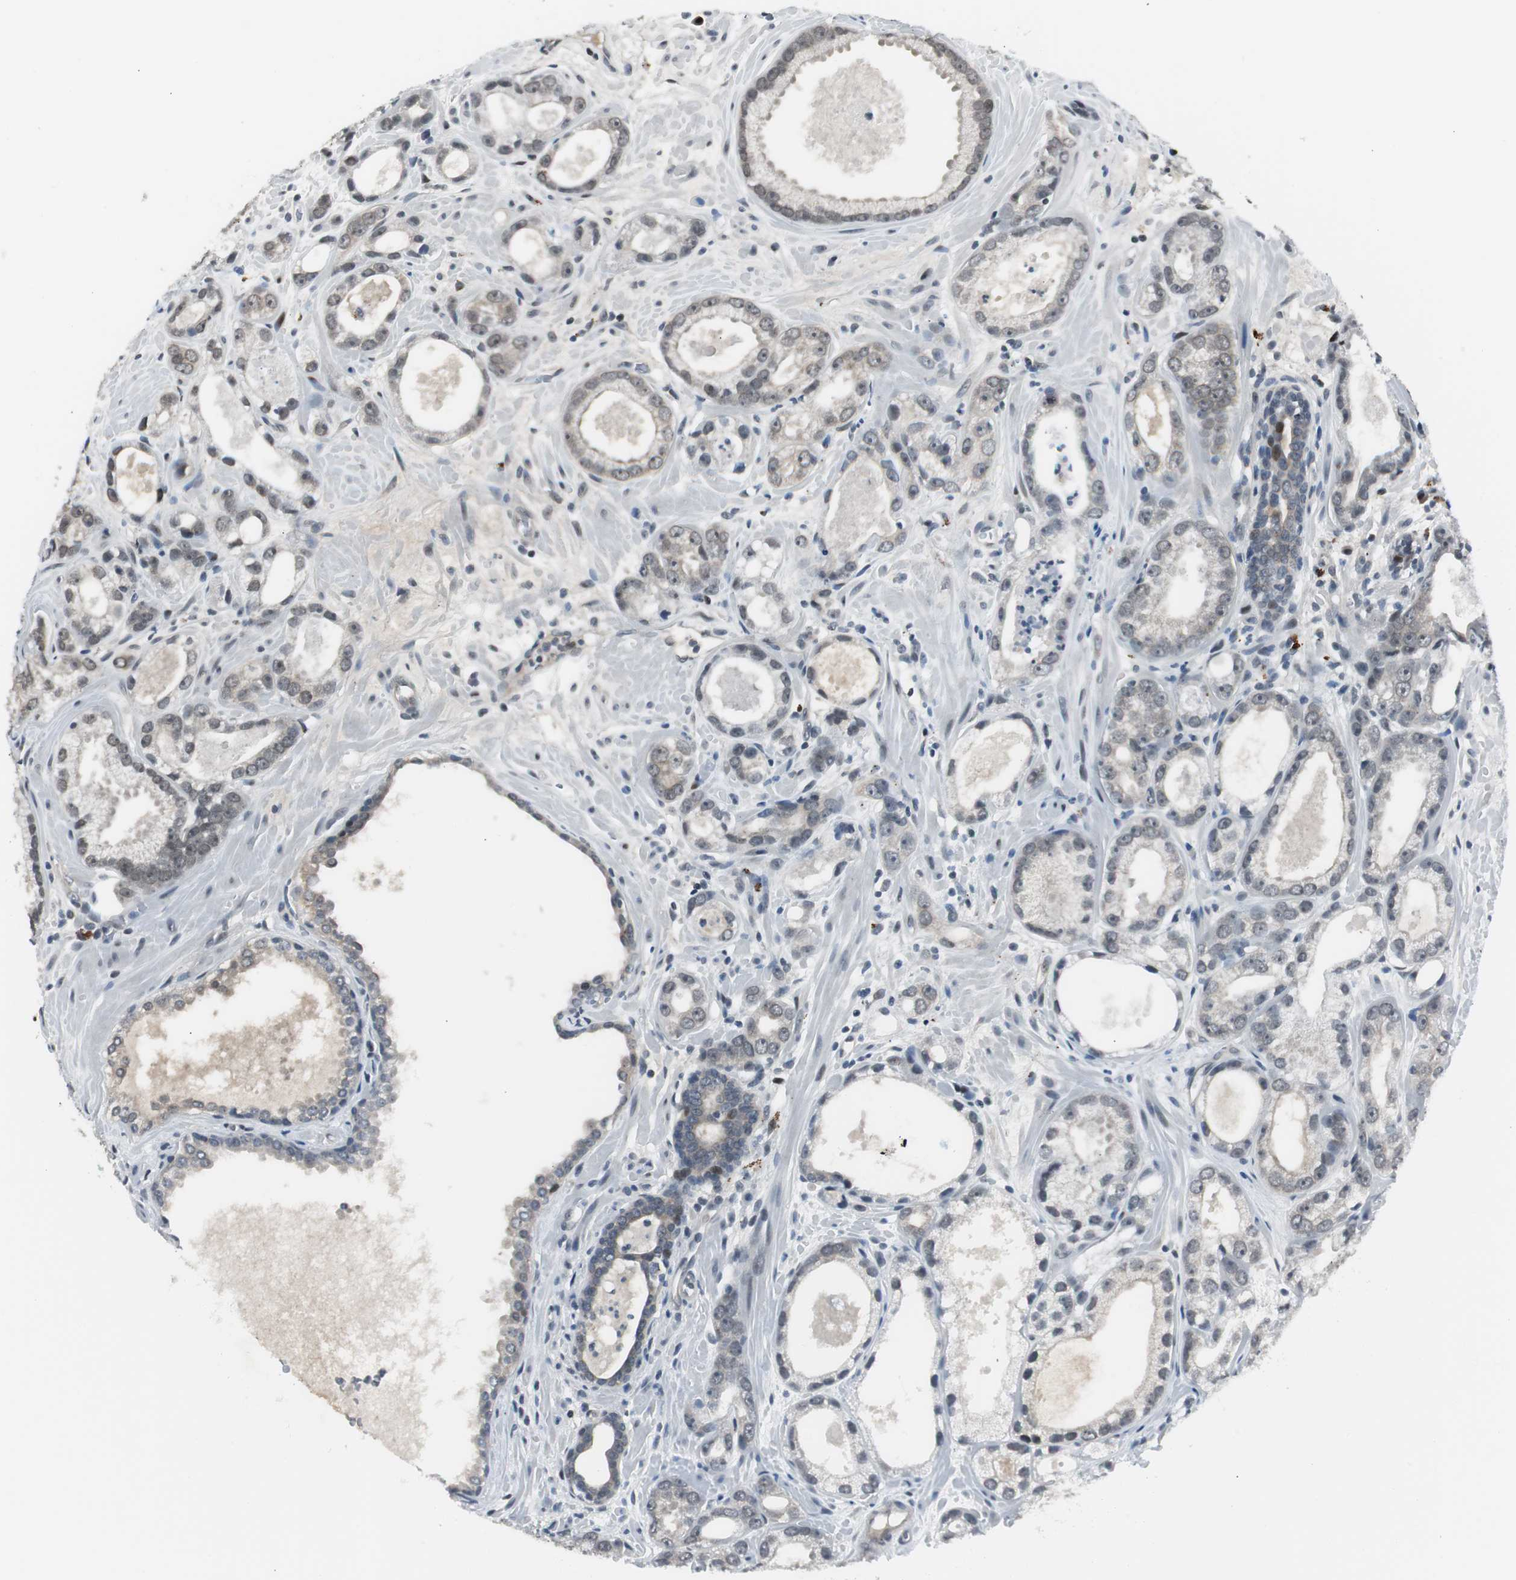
{"staining": {"intensity": "negative", "quantity": "none", "location": "none"}, "tissue": "prostate cancer", "cell_type": "Tumor cells", "image_type": "cancer", "snomed": [{"axis": "morphology", "description": "Adenocarcinoma, Low grade"}, {"axis": "topography", "description": "Prostate"}], "caption": "The immunohistochemistry (IHC) image has no significant positivity in tumor cells of prostate cancer tissue.", "gene": "BOLA1", "patient": {"sex": "male", "age": 57}}